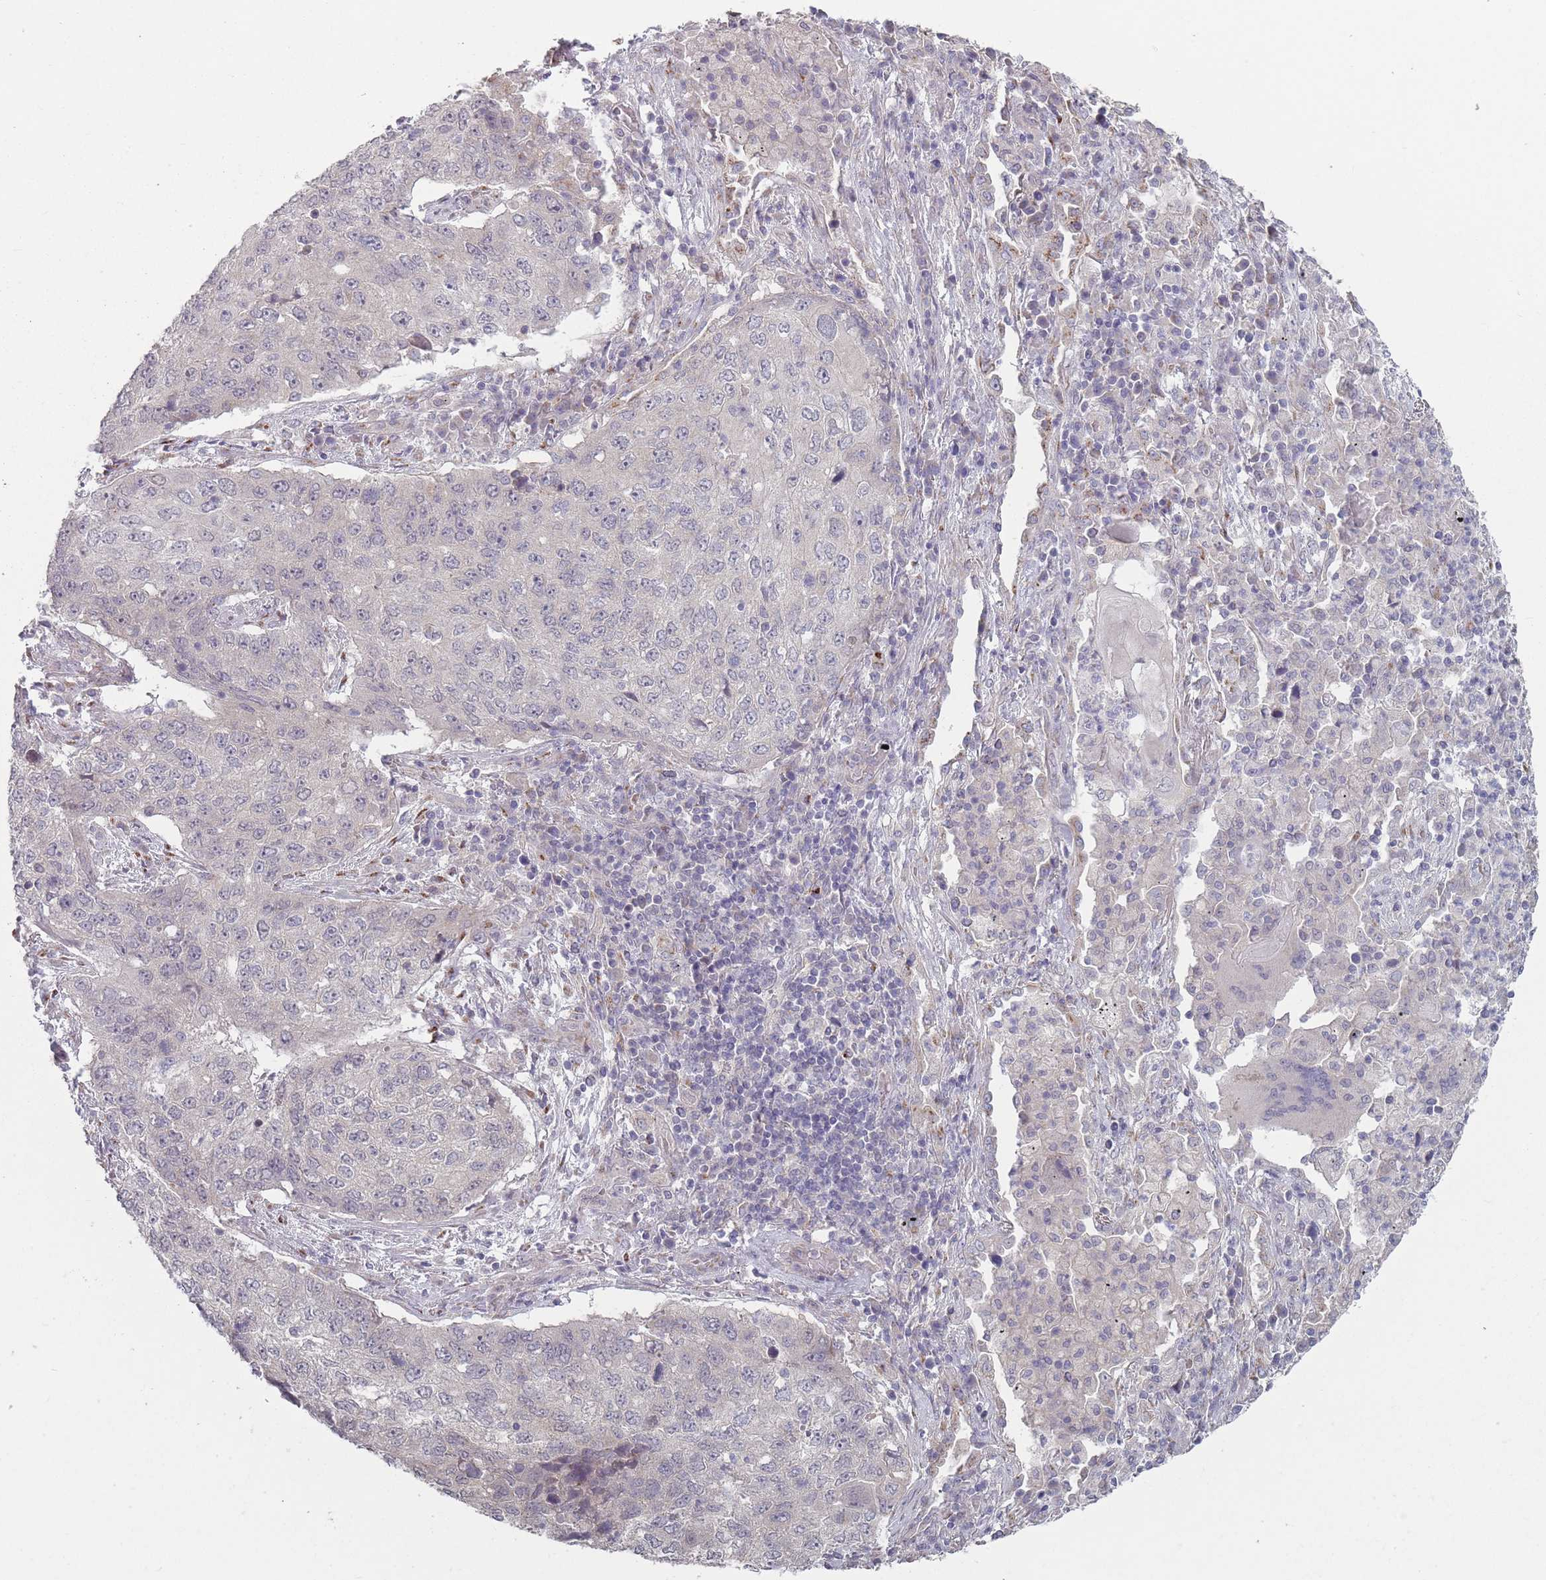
{"staining": {"intensity": "negative", "quantity": "none", "location": "none"}, "tissue": "lung cancer", "cell_type": "Tumor cells", "image_type": "cancer", "snomed": [{"axis": "morphology", "description": "Squamous cell carcinoma, NOS"}, {"axis": "topography", "description": "Lung"}], "caption": "A histopathology image of human lung cancer (squamous cell carcinoma) is negative for staining in tumor cells.", "gene": "AKAIN1", "patient": {"sex": "female", "age": 63}}